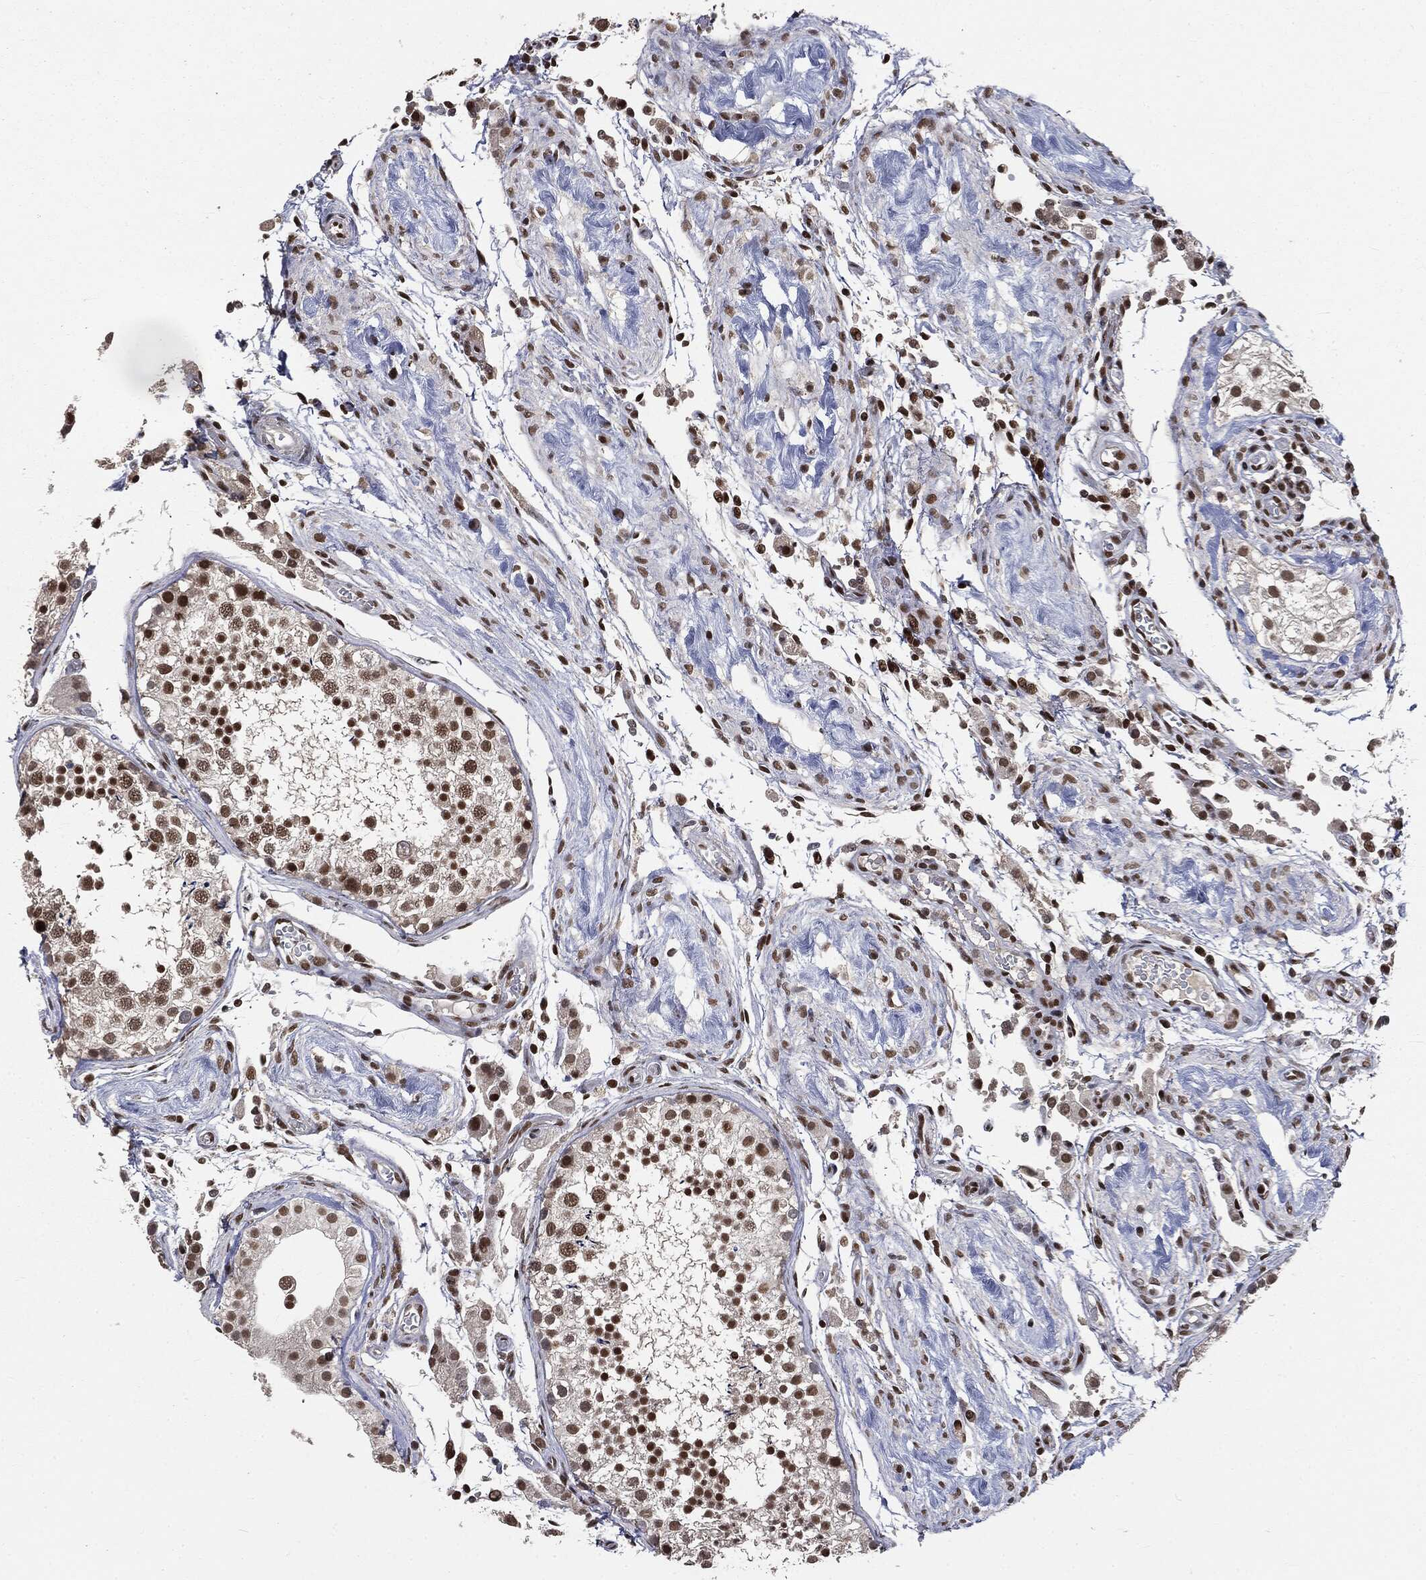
{"staining": {"intensity": "strong", "quantity": "25%-75%", "location": "nuclear"}, "tissue": "testis", "cell_type": "Cells in seminiferous ducts", "image_type": "normal", "snomed": [{"axis": "morphology", "description": "Normal tissue, NOS"}, {"axis": "topography", "description": "Testis"}], "caption": "Approximately 25%-75% of cells in seminiferous ducts in benign human testis display strong nuclear protein positivity as visualized by brown immunohistochemical staining.", "gene": "DPH2", "patient": {"sex": "male", "age": 29}}